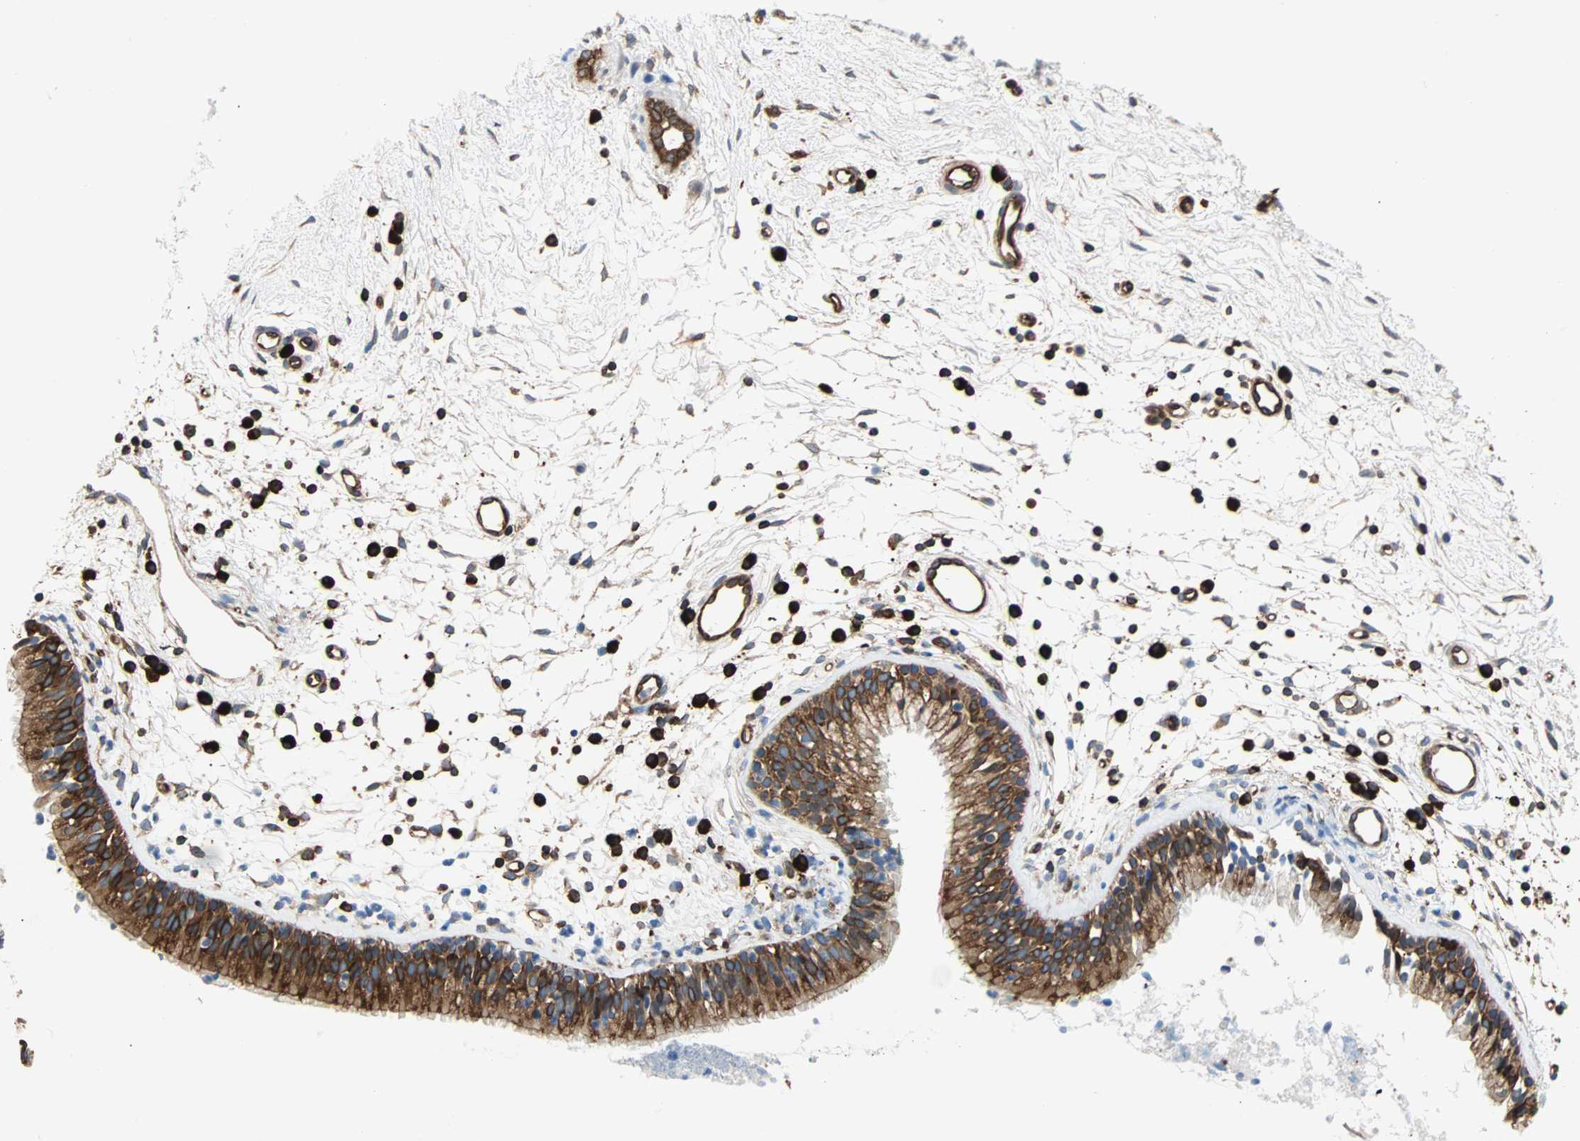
{"staining": {"intensity": "strong", "quantity": ">75%", "location": "cytoplasmic/membranous"}, "tissue": "nasopharynx", "cell_type": "Respiratory epithelial cells", "image_type": "normal", "snomed": [{"axis": "morphology", "description": "Normal tissue, NOS"}, {"axis": "topography", "description": "Nasopharynx"}], "caption": "Immunohistochemical staining of benign human nasopharynx shows high levels of strong cytoplasmic/membranous positivity in about >75% of respiratory epithelial cells.", "gene": "EEF2", "patient": {"sex": "male", "age": 21}}